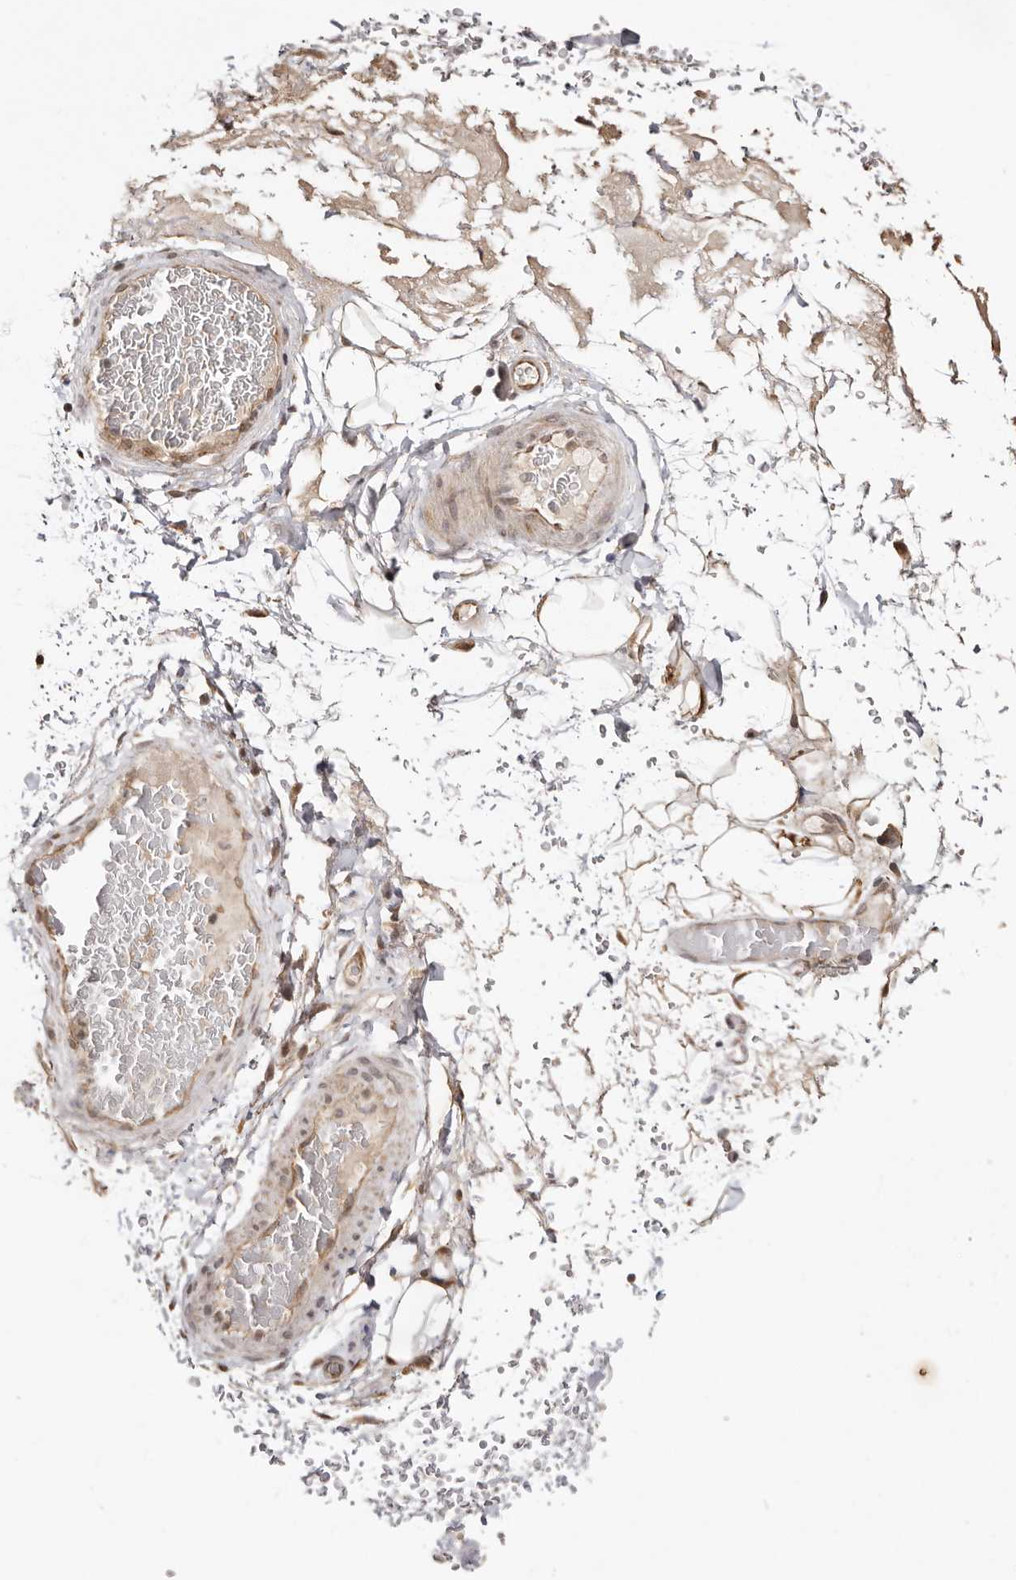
{"staining": {"intensity": "moderate", "quantity": ">75%", "location": "cytoplasmic/membranous,nuclear"}, "tissue": "adipose tissue", "cell_type": "Adipocytes", "image_type": "normal", "snomed": [{"axis": "morphology", "description": "Normal tissue, NOS"}, {"axis": "morphology", "description": "Adenocarcinoma, NOS"}, {"axis": "topography", "description": "Esophagus"}], "caption": "Immunohistochemical staining of normal human adipose tissue reveals >75% levels of moderate cytoplasmic/membranous,nuclear protein staining in about >75% of adipocytes.", "gene": "MED8", "patient": {"sex": "male", "age": 62}}